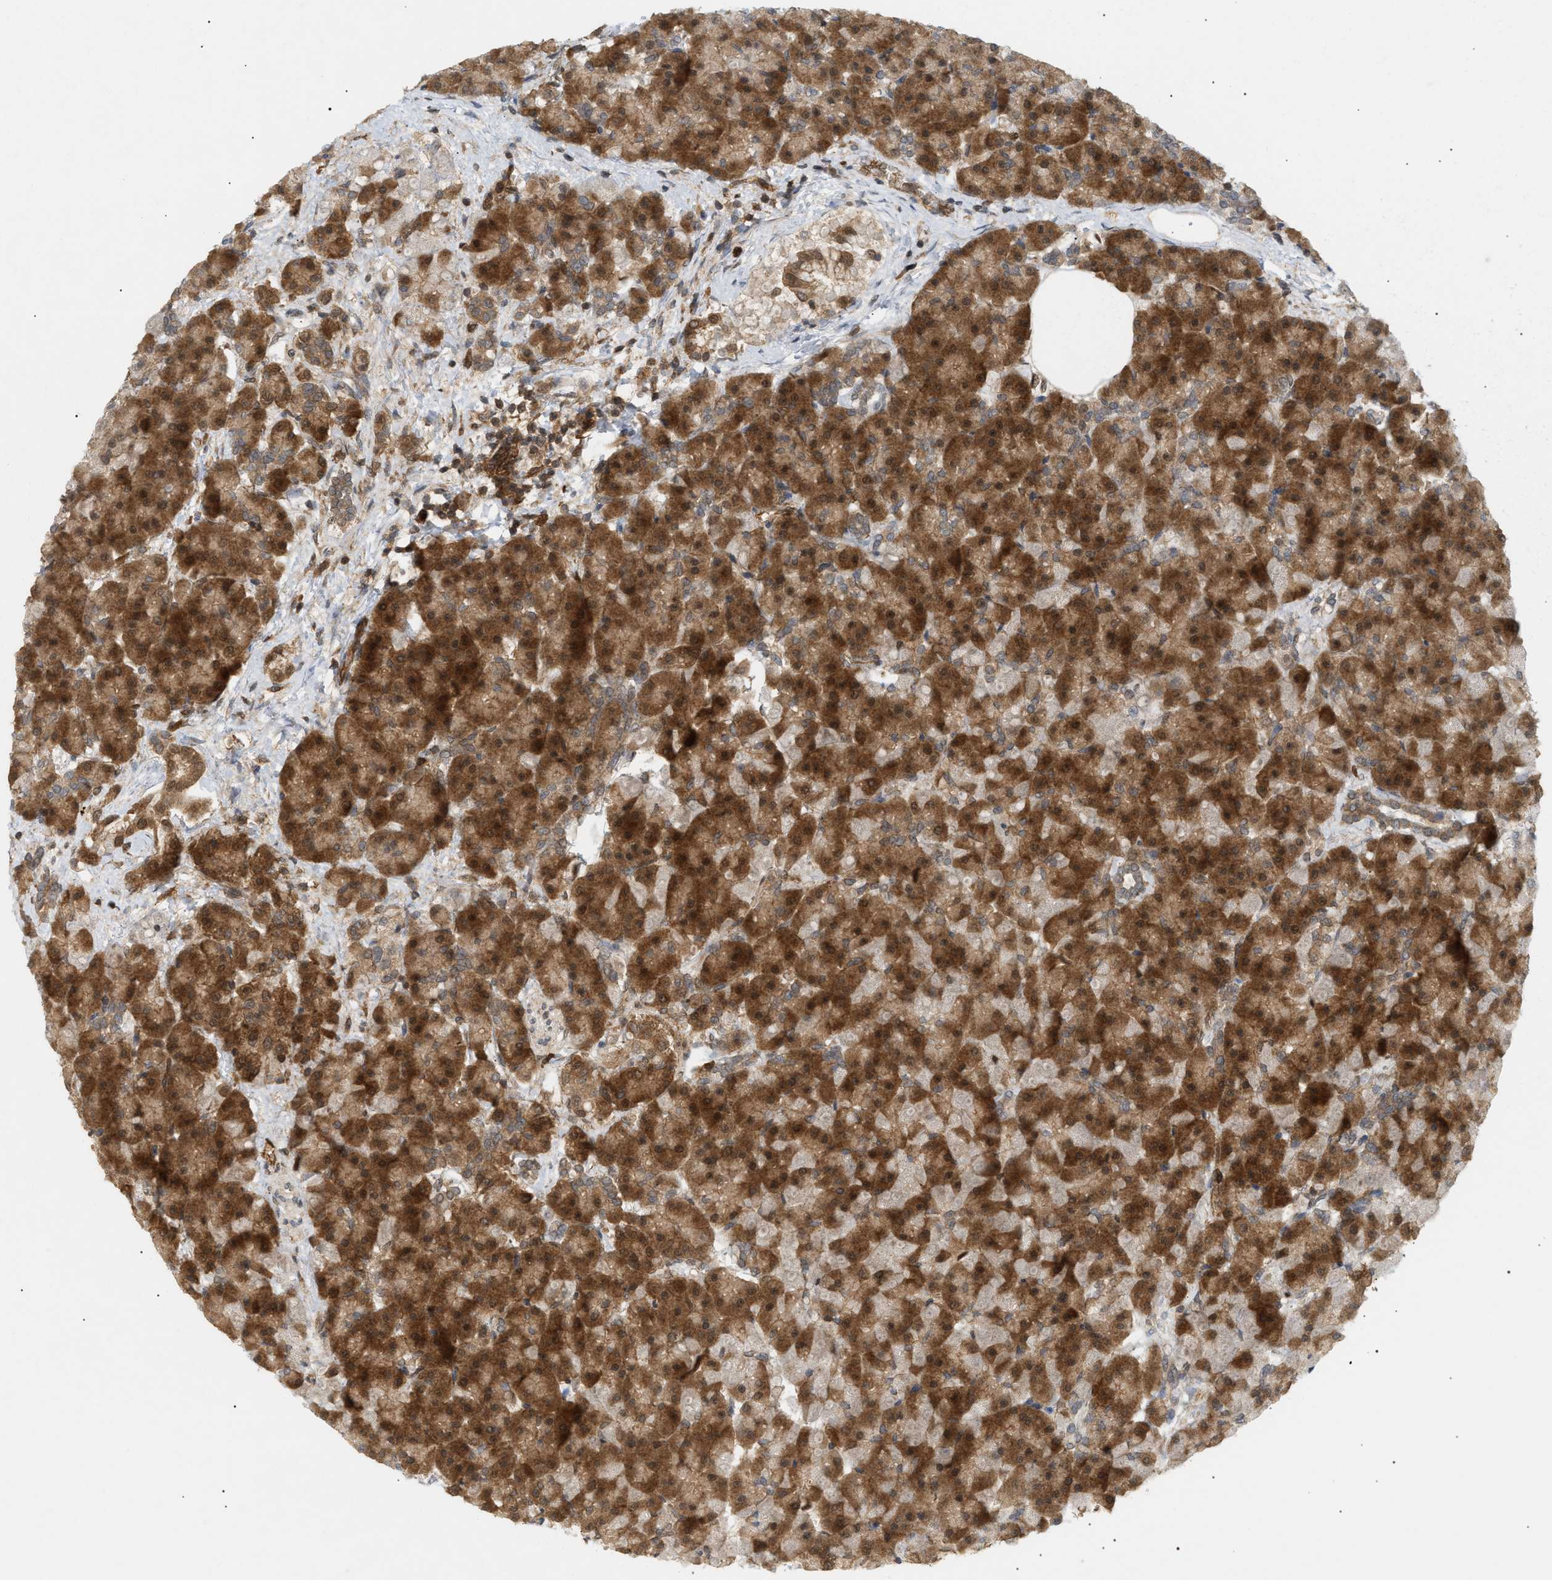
{"staining": {"intensity": "strong", "quantity": ">75%", "location": "cytoplasmic/membranous,nuclear"}, "tissue": "pancreas", "cell_type": "Exocrine glandular cells", "image_type": "normal", "snomed": [{"axis": "morphology", "description": "Normal tissue, NOS"}, {"axis": "topography", "description": "Pancreas"}], "caption": "Pancreas was stained to show a protein in brown. There is high levels of strong cytoplasmic/membranous,nuclear expression in about >75% of exocrine glandular cells.", "gene": "SHC1", "patient": {"sex": "female", "age": 70}}